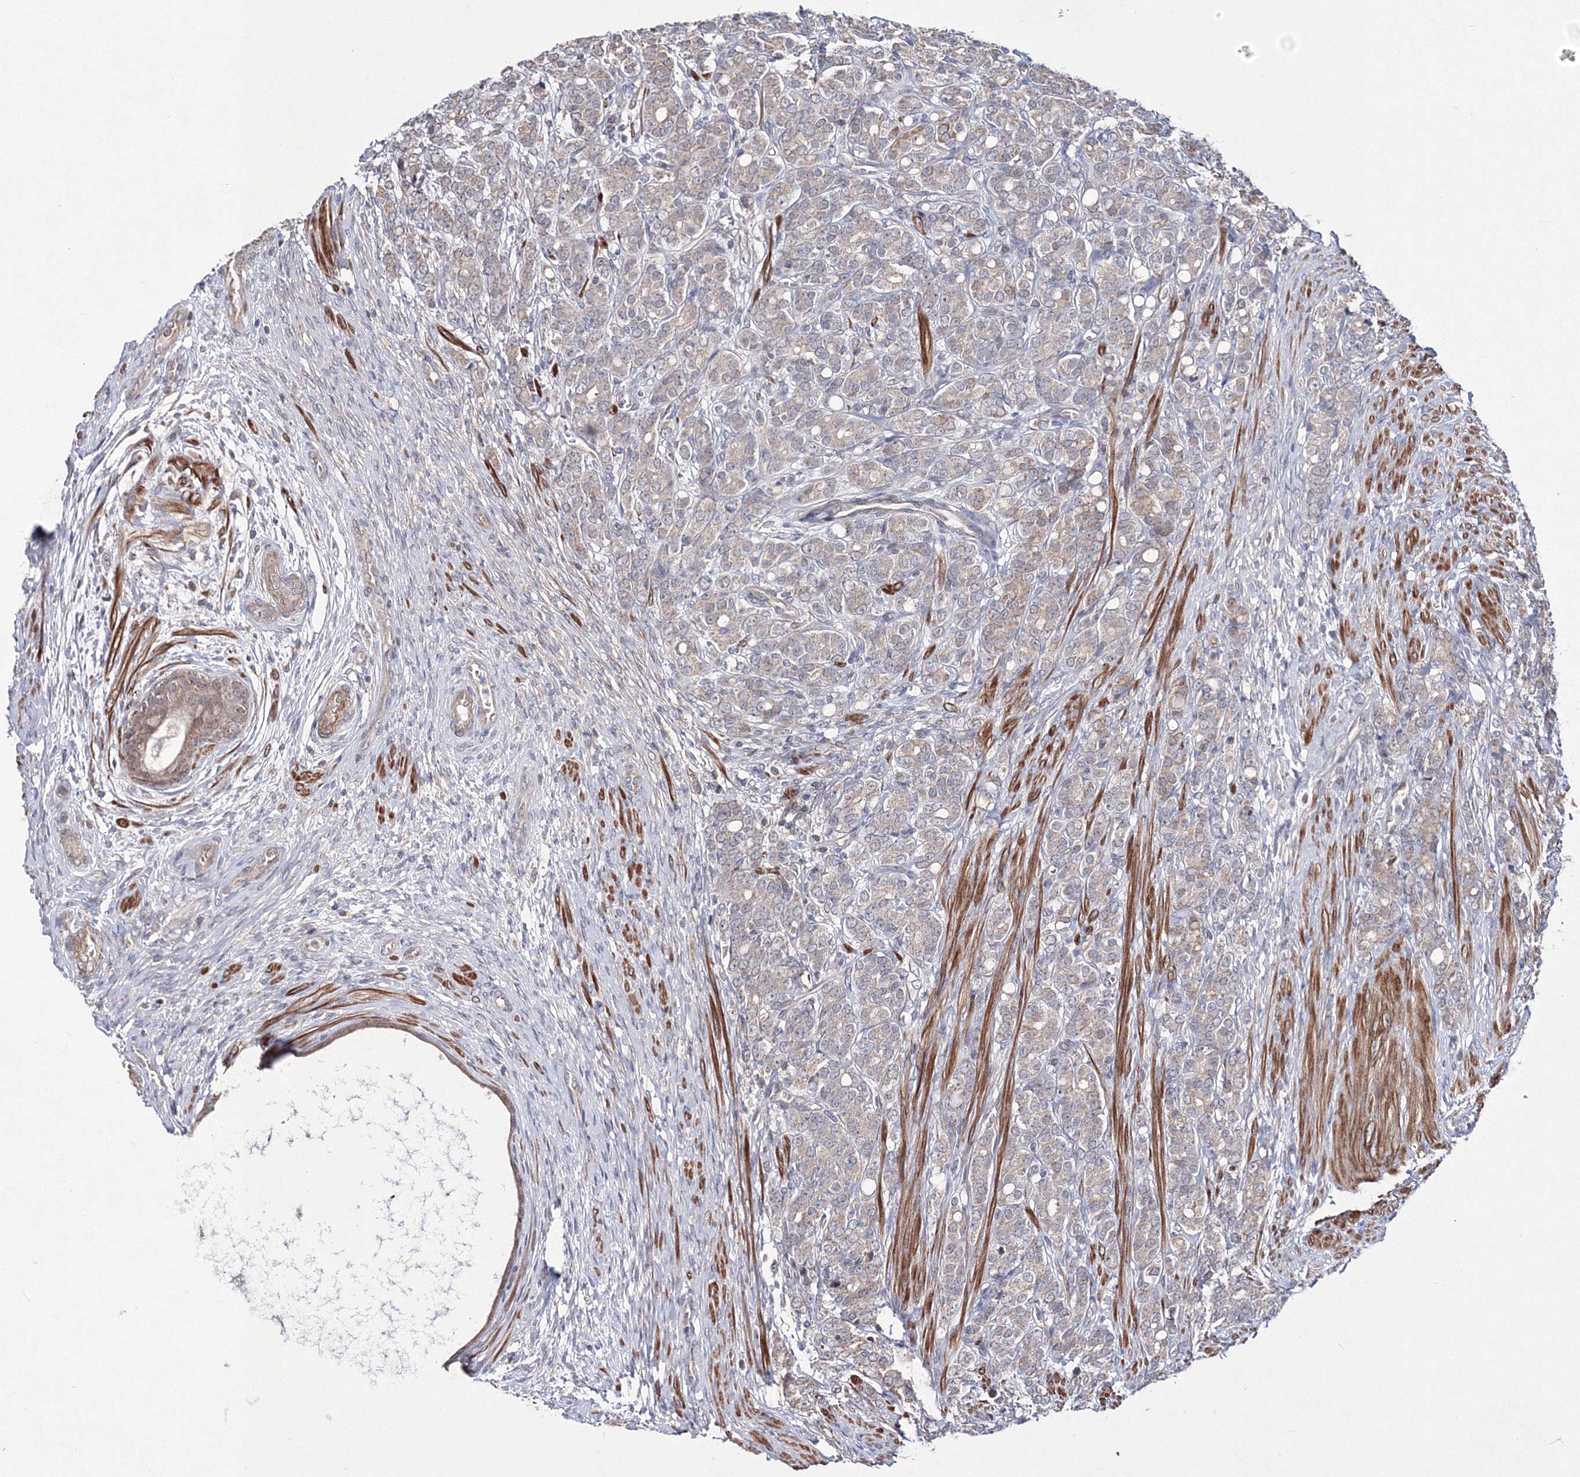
{"staining": {"intensity": "negative", "quantity": "none", "location": "none"}, "tissue": "prostate cancer", "cell_type": "Tumor cells", "image_type": "cancer", "snomed": [{"axis": "morphology", "description": "Adenocarcinoma, High grade"}, {"axis": "topography", "description": "Prostate"}], "caption": "Immunohistochemical staining of human prostate cancer (high-grade adenocarcinoma) exhibits no significant expression in tumor cells.", "gene": "PPP2R2B", "patient": {"sex": "male", "age": 62}}